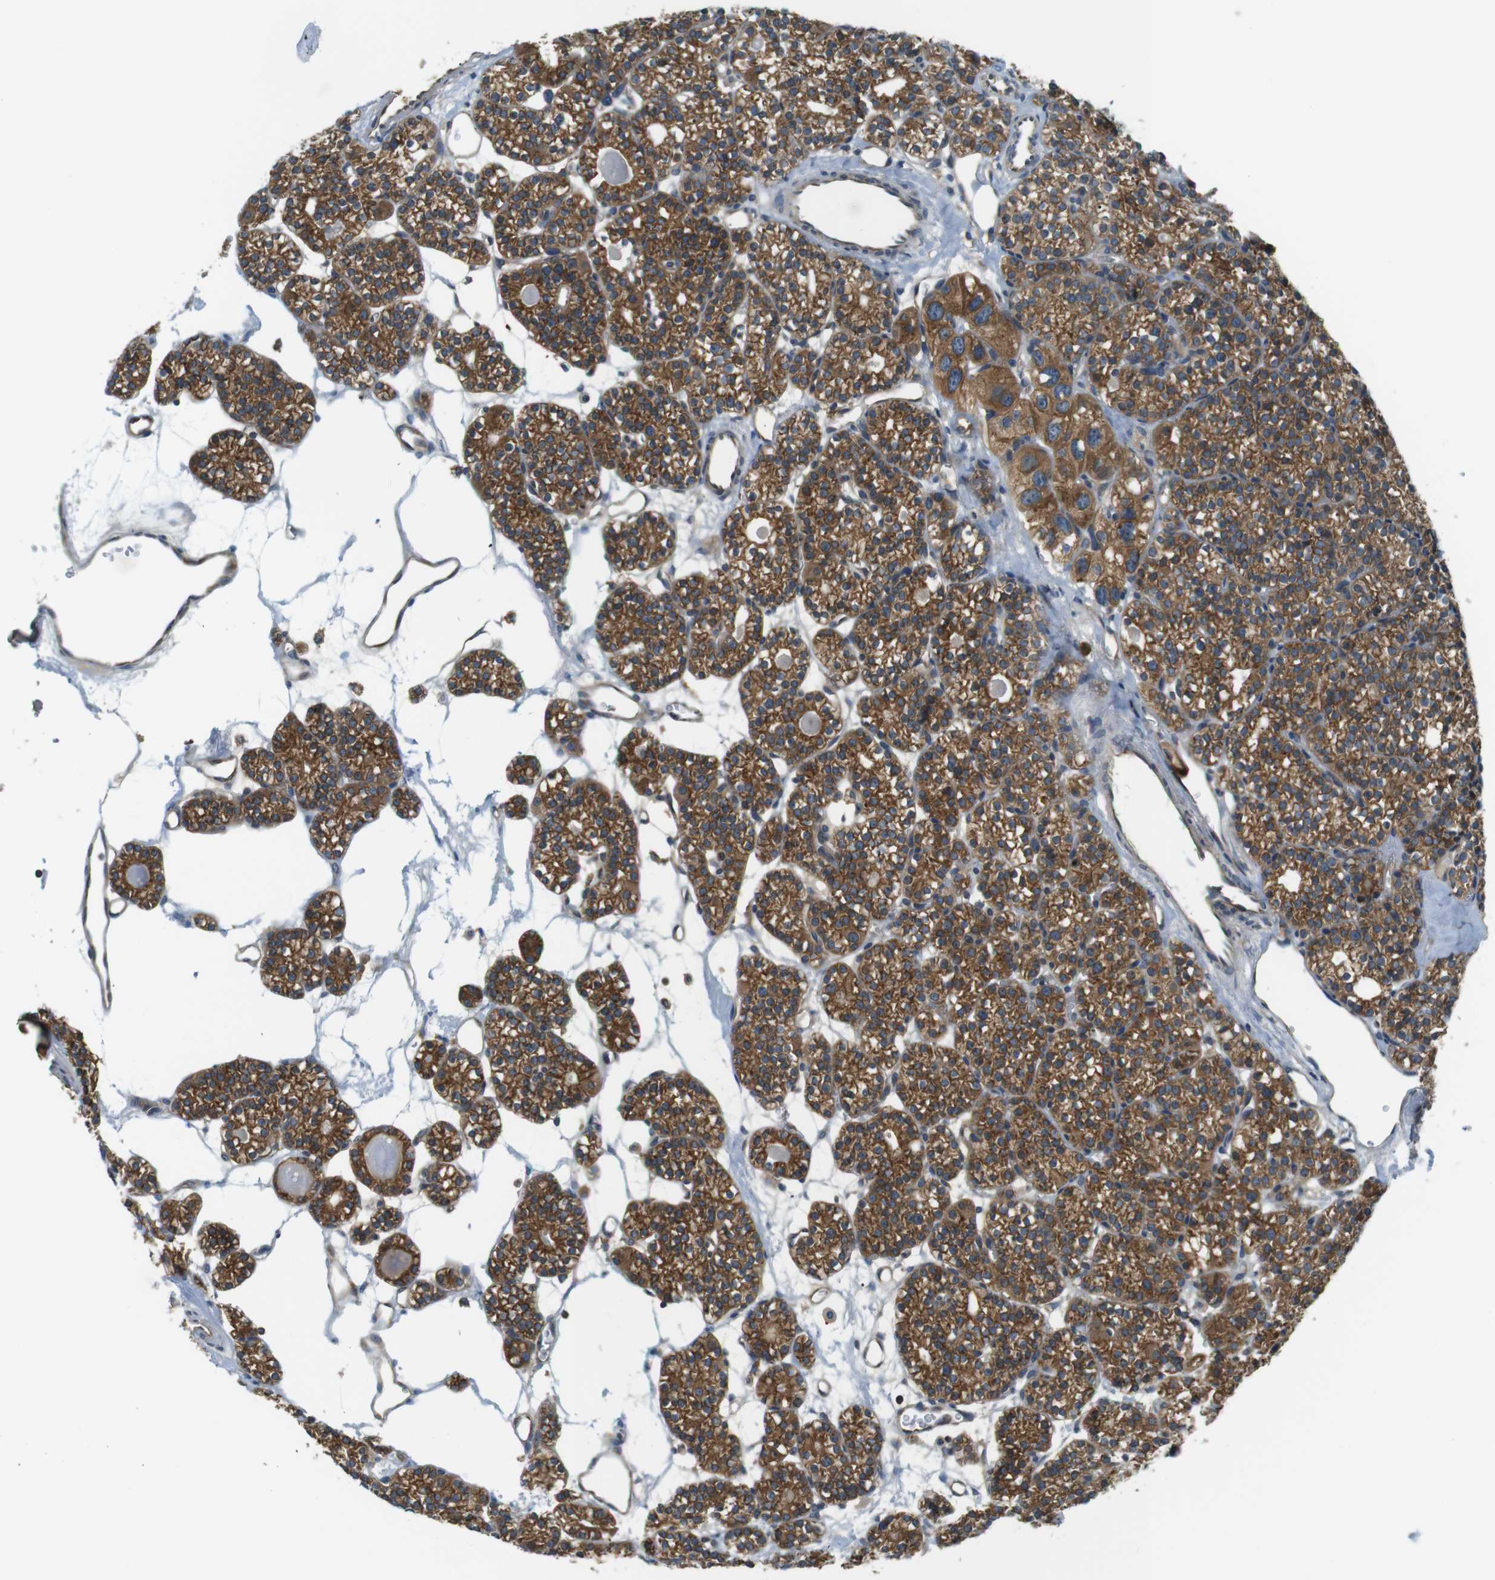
{"staining": {"intensity": "strong", "quantity": ">75%", "location": "cytoplasmic/membranous"}, "tissue": "parathyroid gland", "cell_type": "Glandular cells", "image_type": "normal", "snomed": [{"axis": "morphology", "description": "Normal tissue, NOS"}, {"axis": "topography", "description": "Parathyroid gland"}], "caption": "Glandular cells reveal high levels of strong cytoplasmic/membranous staining in about >75% of cells in unremarkable human parathyroid gland.", "gene": "TSC1", "patient": {"sex": "female", "age": 64}}